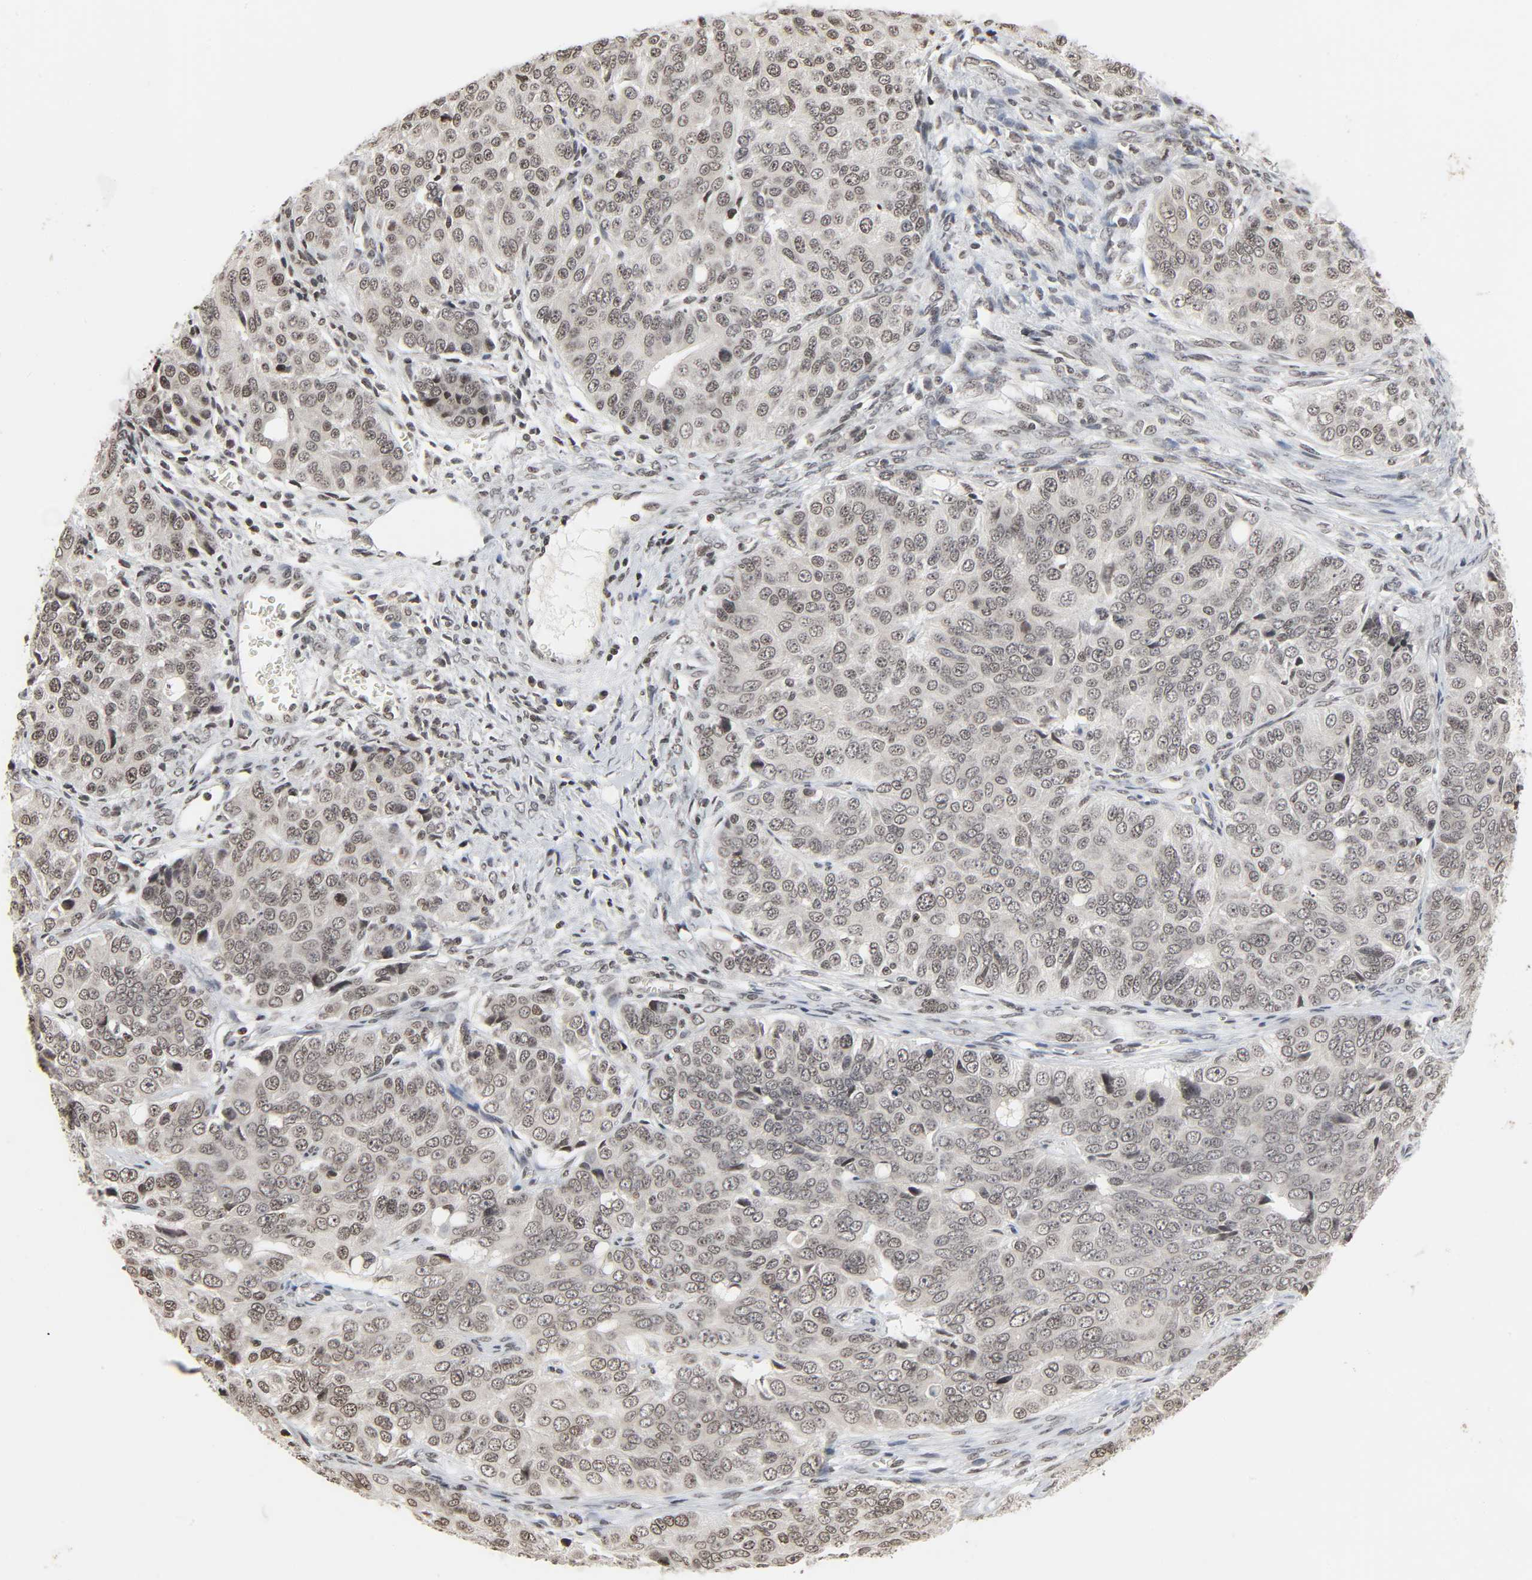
{"staining": {"intensity": "moderate", "quantity": ">75%", "location": "nuclear"}, "tissue": "ovarian cancer", "cell_type": "Tumor cells", "image_type": "cancer", "snomed": [{"axis": "morphology", "description": "Carcinoma, endometroid"}, {"axis": "topography", "description": "Ovary"}], "caption": "A high-resolution micrograph shows immunohistochemistry (IHC) staining of ovarian cancer (endometroid carcinoma), which shows moderate nuclear staining in about >75% of tumor cells.", "gene": "ELAVL1", "patient": {"sex": "female", "age": 51}}